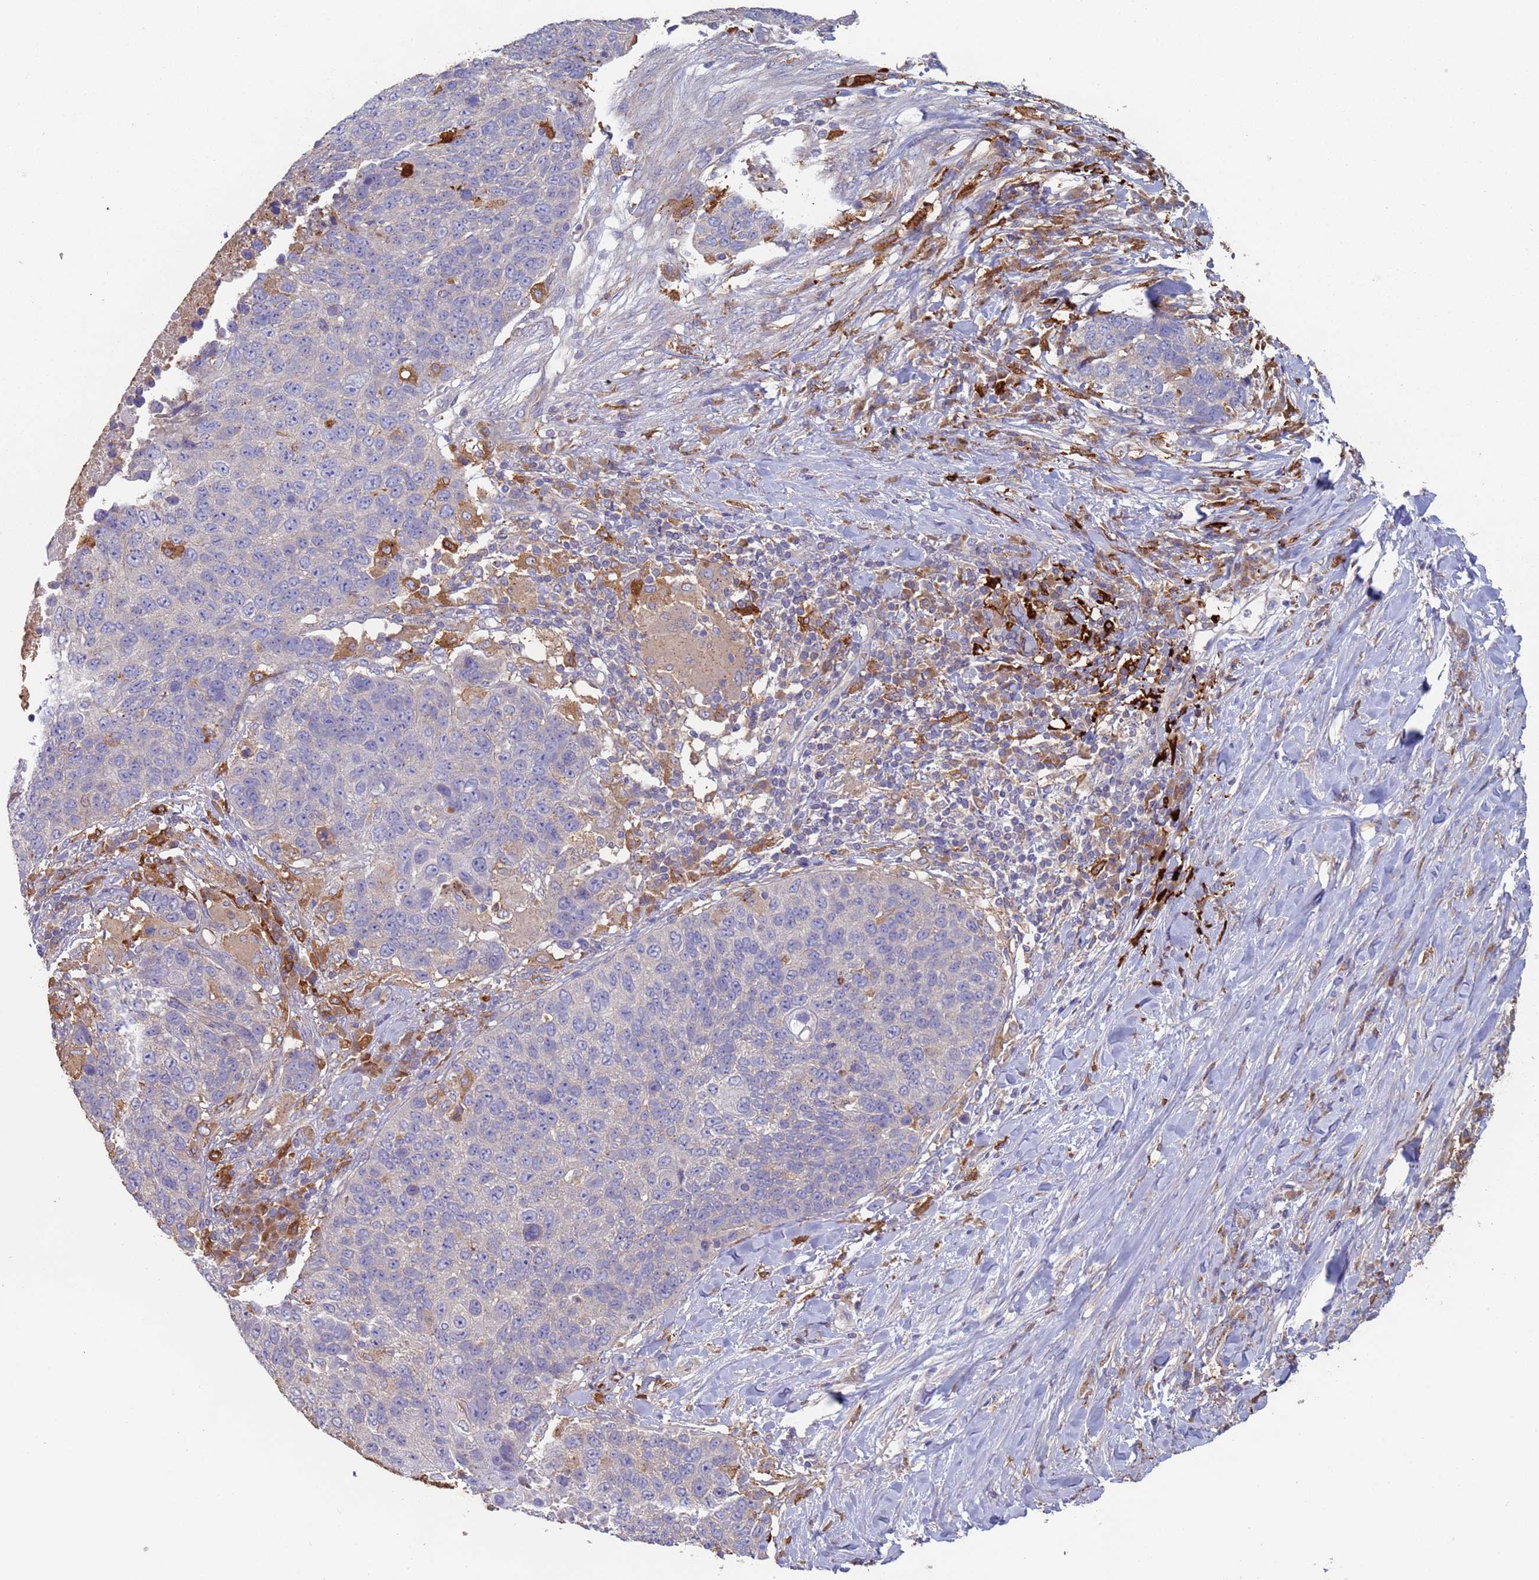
{"staining": {"intensity": "negative", "quantity": "none", "location": "none"}, "tissue": "lung cancer", "cell_type": "Tumor cells", "image_type": "cancer", "snomed": [{"axis": "morphology", "description": "Normal tissue, NOS"}, {"axis": "morphology", "description": "Squamous cell carcinoma, NOS"}, {"axis": "topography", "description": "Lymph node"}, {"axis": "topography", "description": "Lung"}], "caption": "Tumor cells are negative for protein expression in human squamous cell carcinoma (lung).", "gene": "MALRD1", "patient": {"sex": "male", "age": 66}}